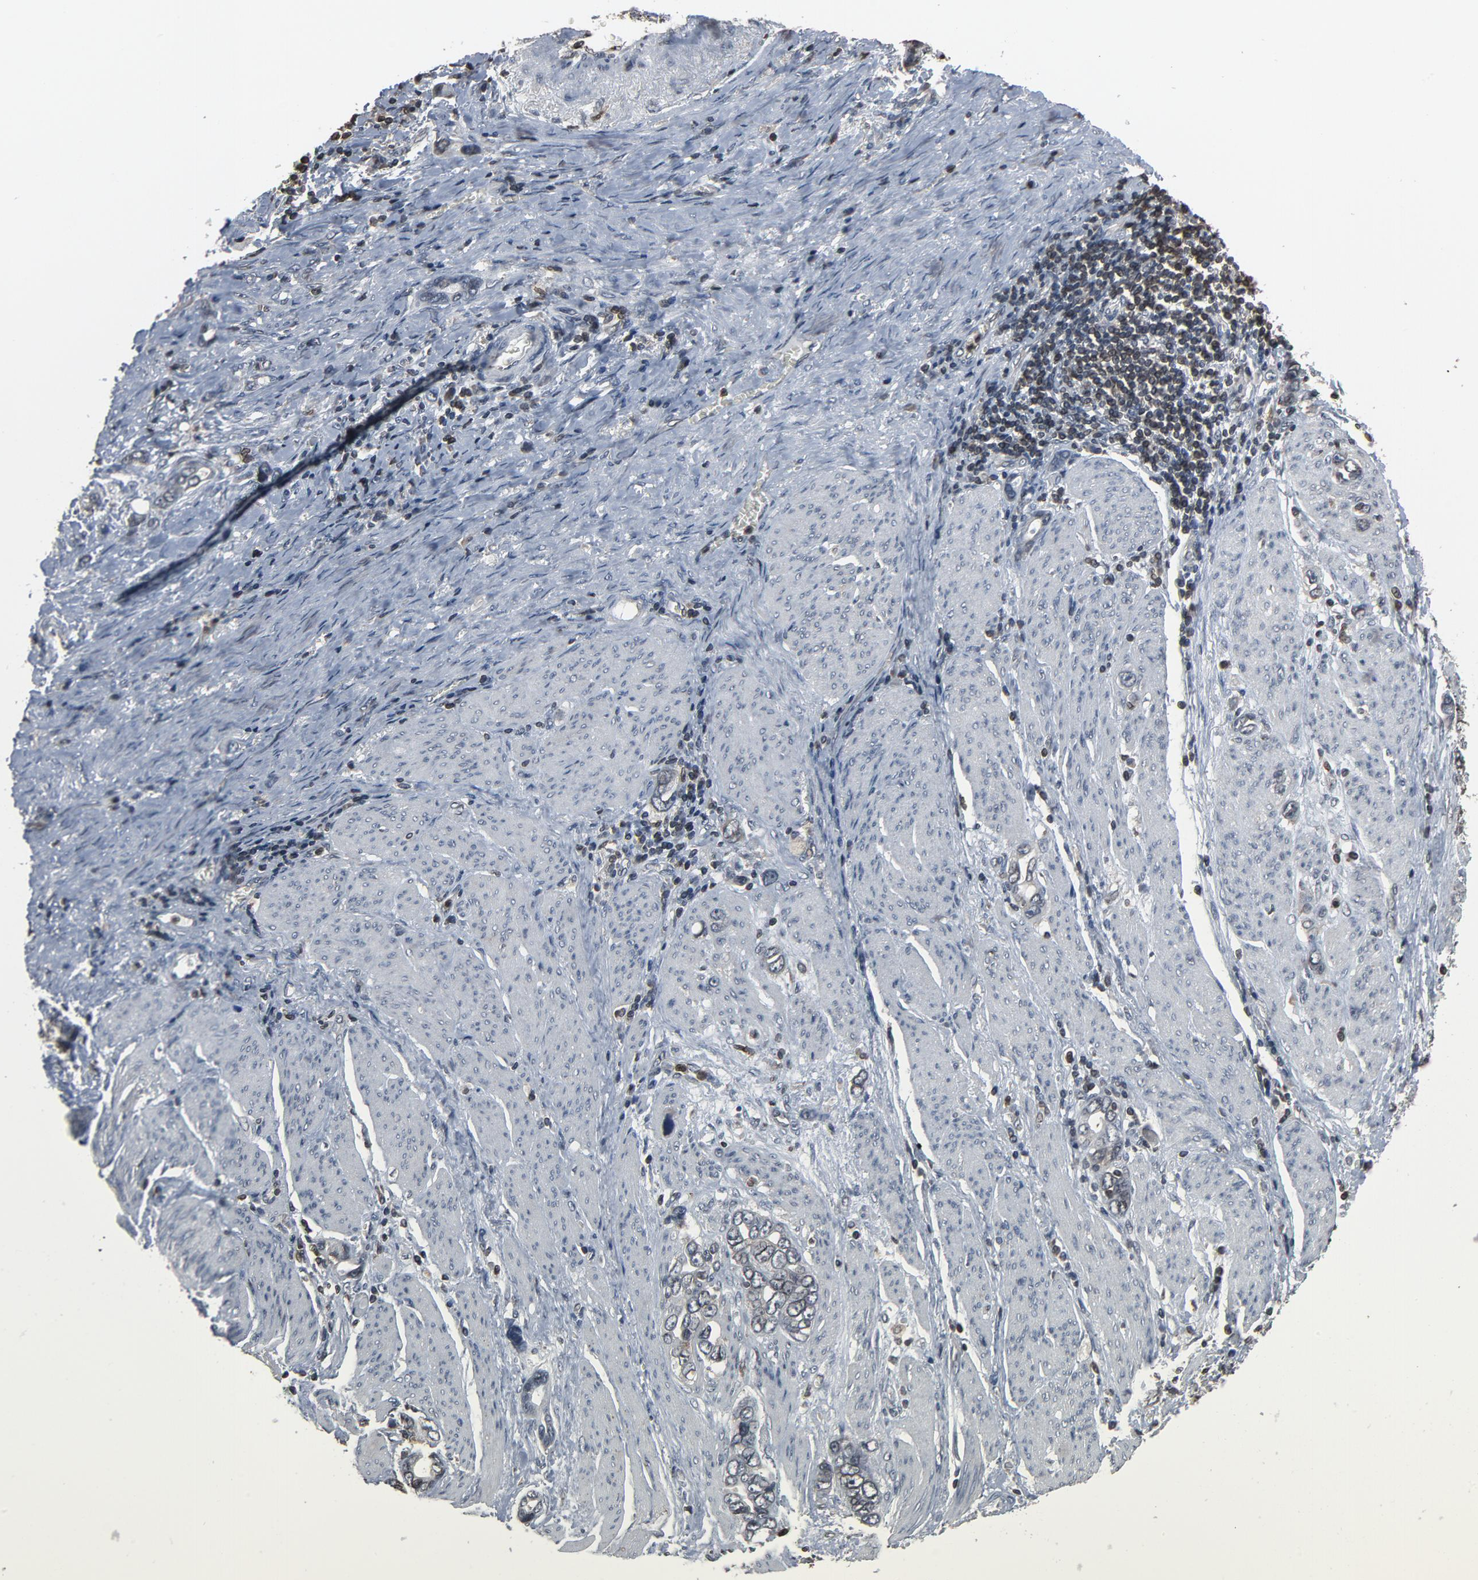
{"staining": {"intensity": "negative", "quantity": "none", "location": "none"}, "tissue": "stomach cancer", "cell_type": "Tumor cells", "image_type": "cancer", "snomed": [{"axis": "morphology", "description": "Adenocarcinoma, NOS"}, {"axis": "topography", "description": "Stomach"}], "caption": "This is a micrograph of IHC staining of stomach adenocarcinoma, which shows no positivity in tumor cells.", "gene": "UBE2D1", "patient": {"sex": "male", "age": 78}}